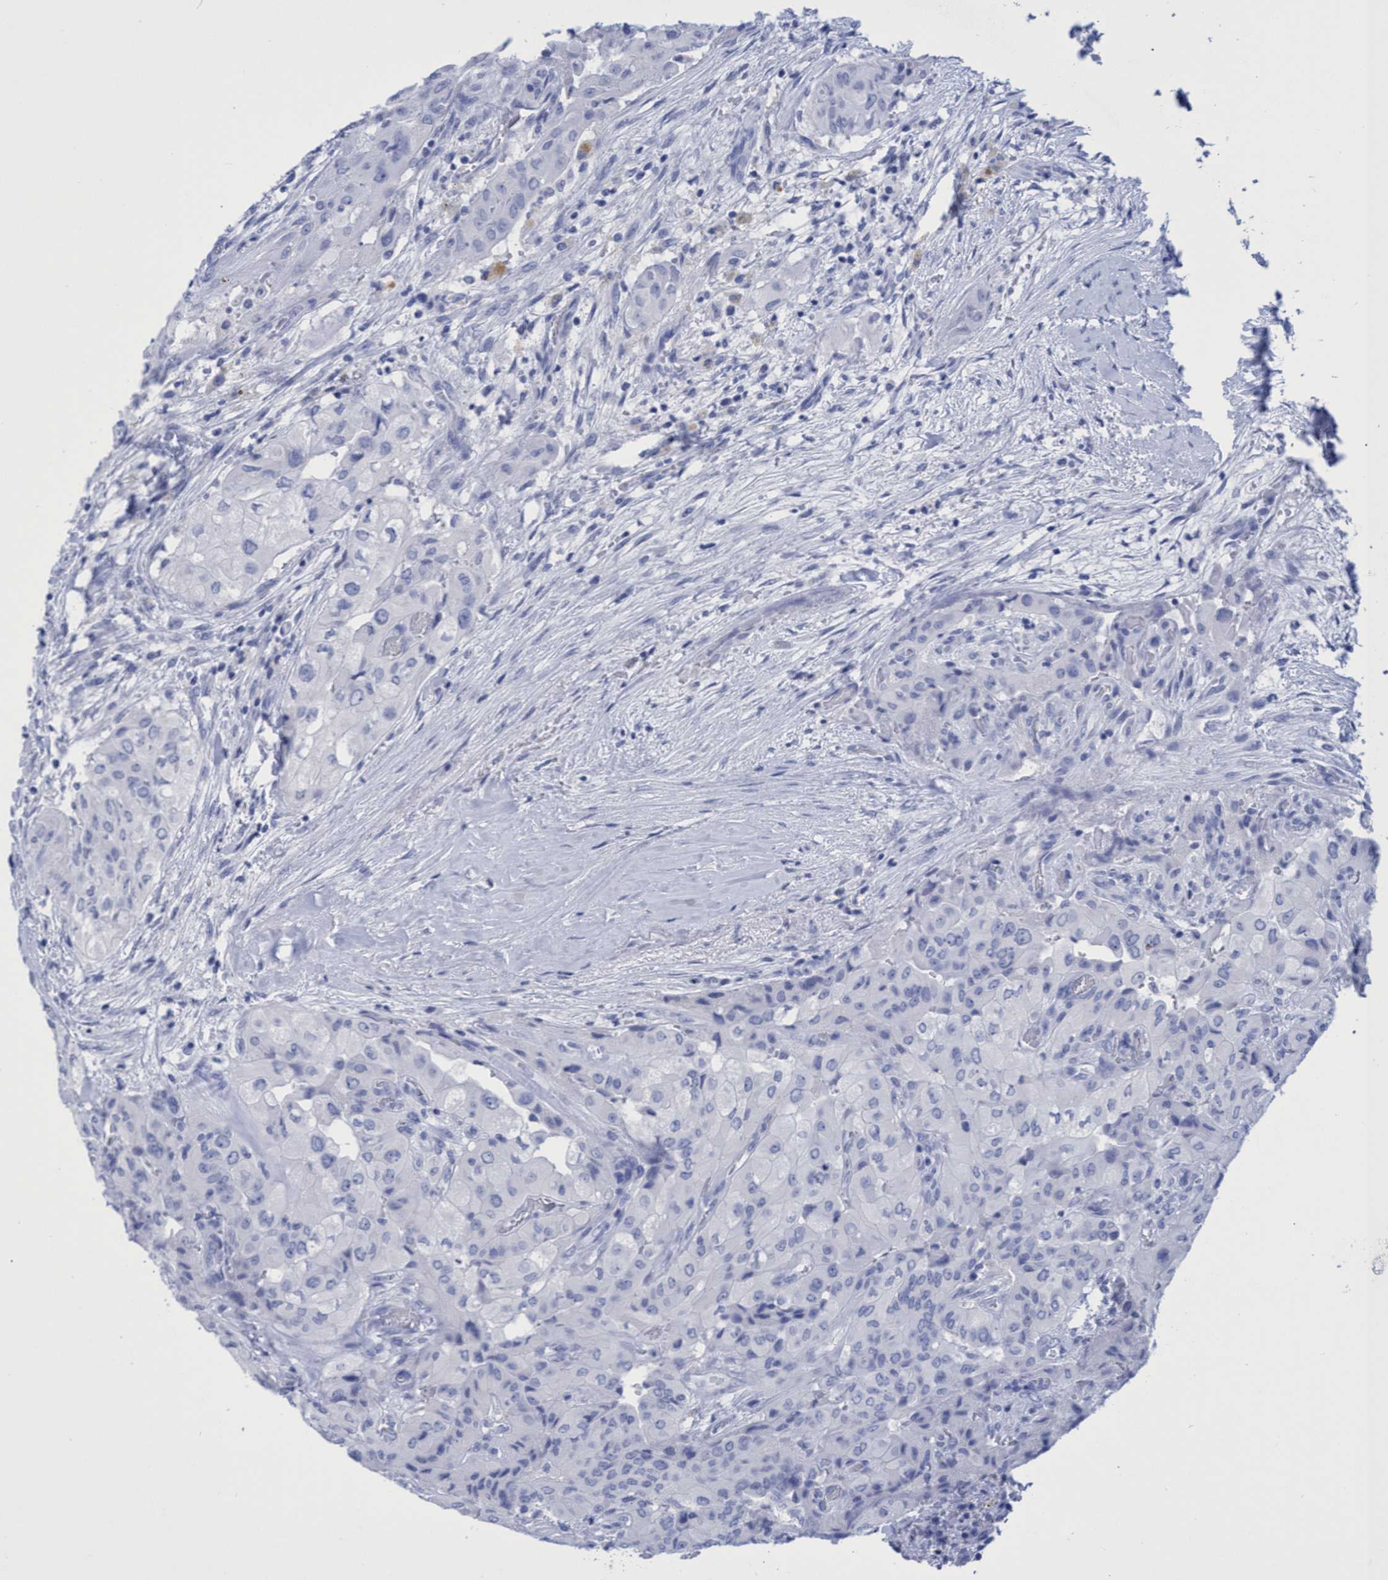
{"staining": {"intensity": "negative", "quantity": "none", "location": "none"}, "tissue": "thyroid cancer", "cell_type": "Tumor cells", "image_type": "cancer", "snomed": [{"axis": "morphology", "description": "Papillary adenocarcinoma, NOS"}, {"axis": "topography", "description": "Thyroid gland"}], "caption": "This is an immunohistochemistry (IHC) micrograph of human thyroid papillary adenocarcinoma. There is no expression in tumor cells.", "gene": "INSL6", "patient": {"sex": "female", "age": 59}}